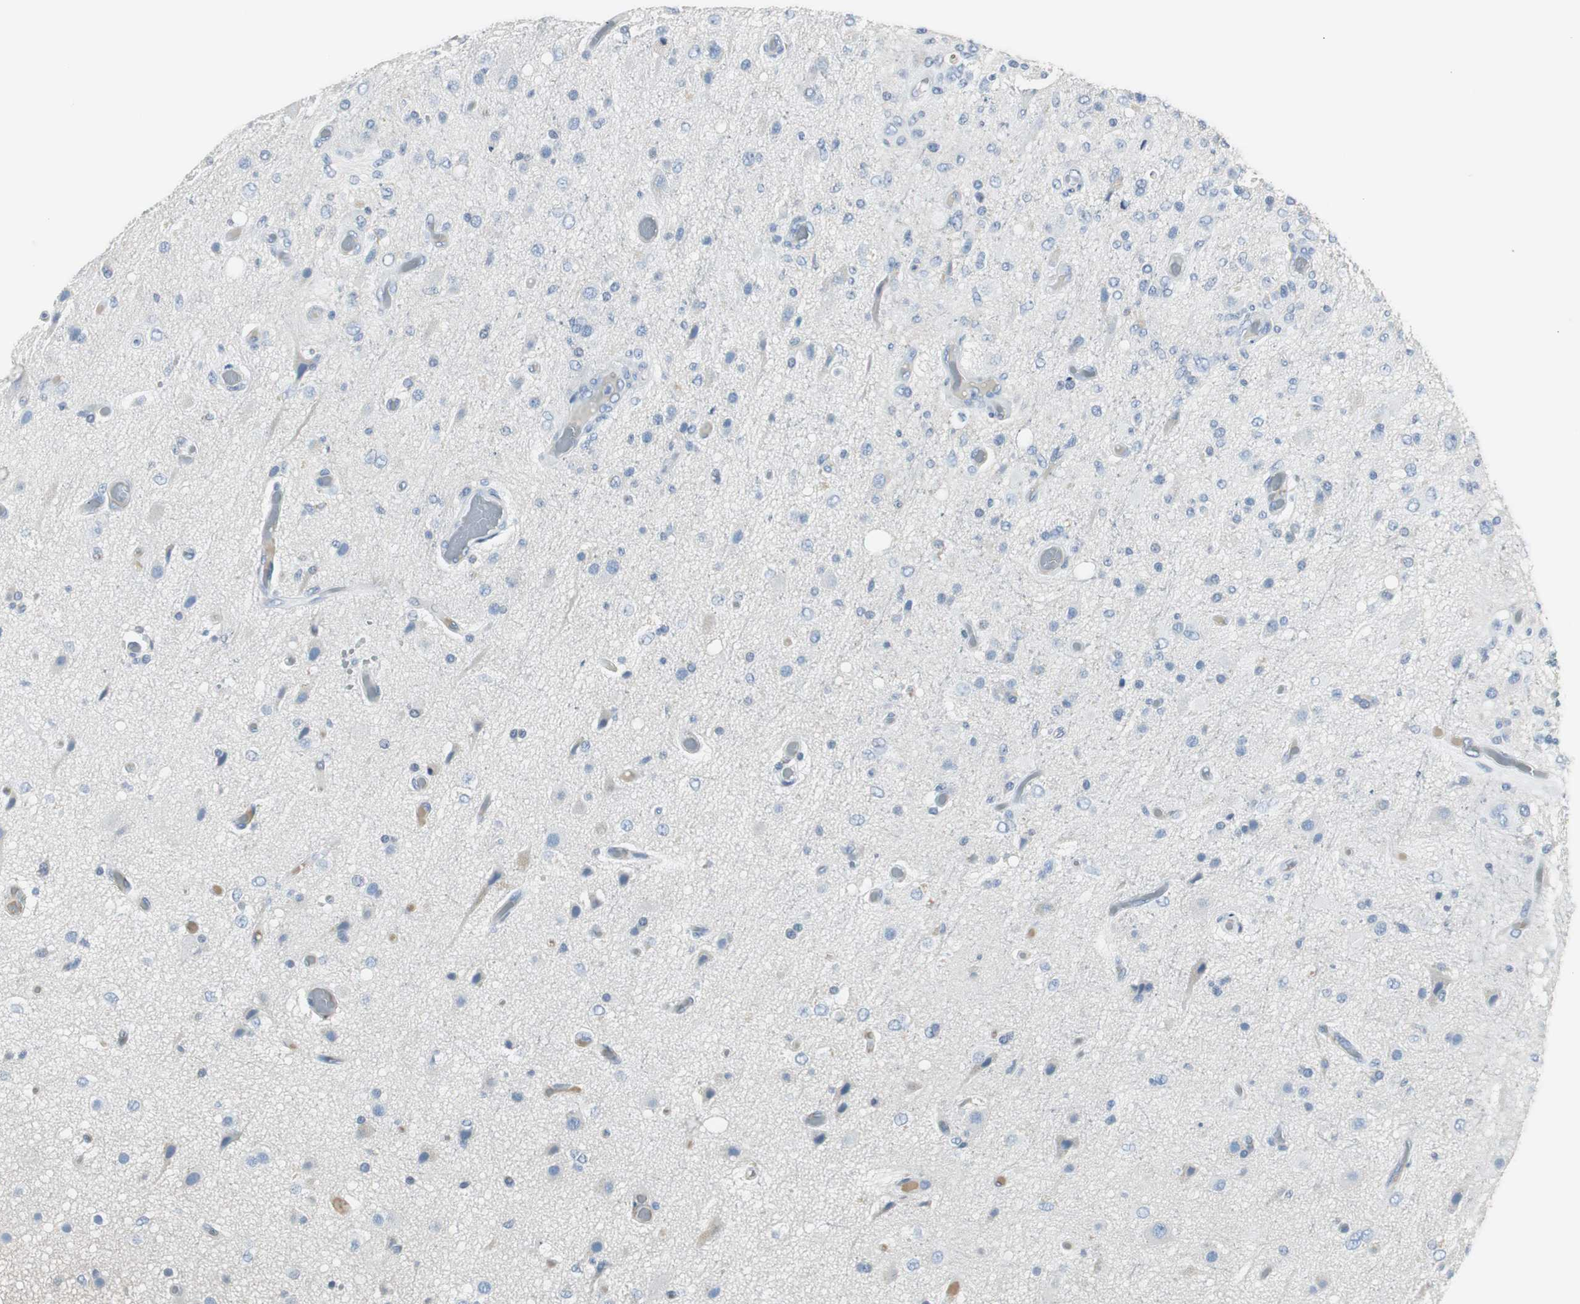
{"staining": {"intensity": "weak", "quantity": "<25%", "location": "cytoplasmic/membranous"}, "tissue": "glioma", "cell_type": "Tumor cells", "image_type": "cancer", "snomed": [{"axis": "morphology", "description": "Normal tissue, NOS"}, {"axis": "morphology", "description": "Glioma, malignant, High grade"}, {"axis": "topography", "description": "Cerebral cortex"}], "caption": "Photomicrograph shows no significant protein positivity in tumor cells of glioma. (Stains: DAB immunohistochemistry with hematoxylin counter stain, Microscopy: brightfield microscopy at high magnification).", "gene": "IGHA1", "patient": {"sex": "male", "age": 77}}